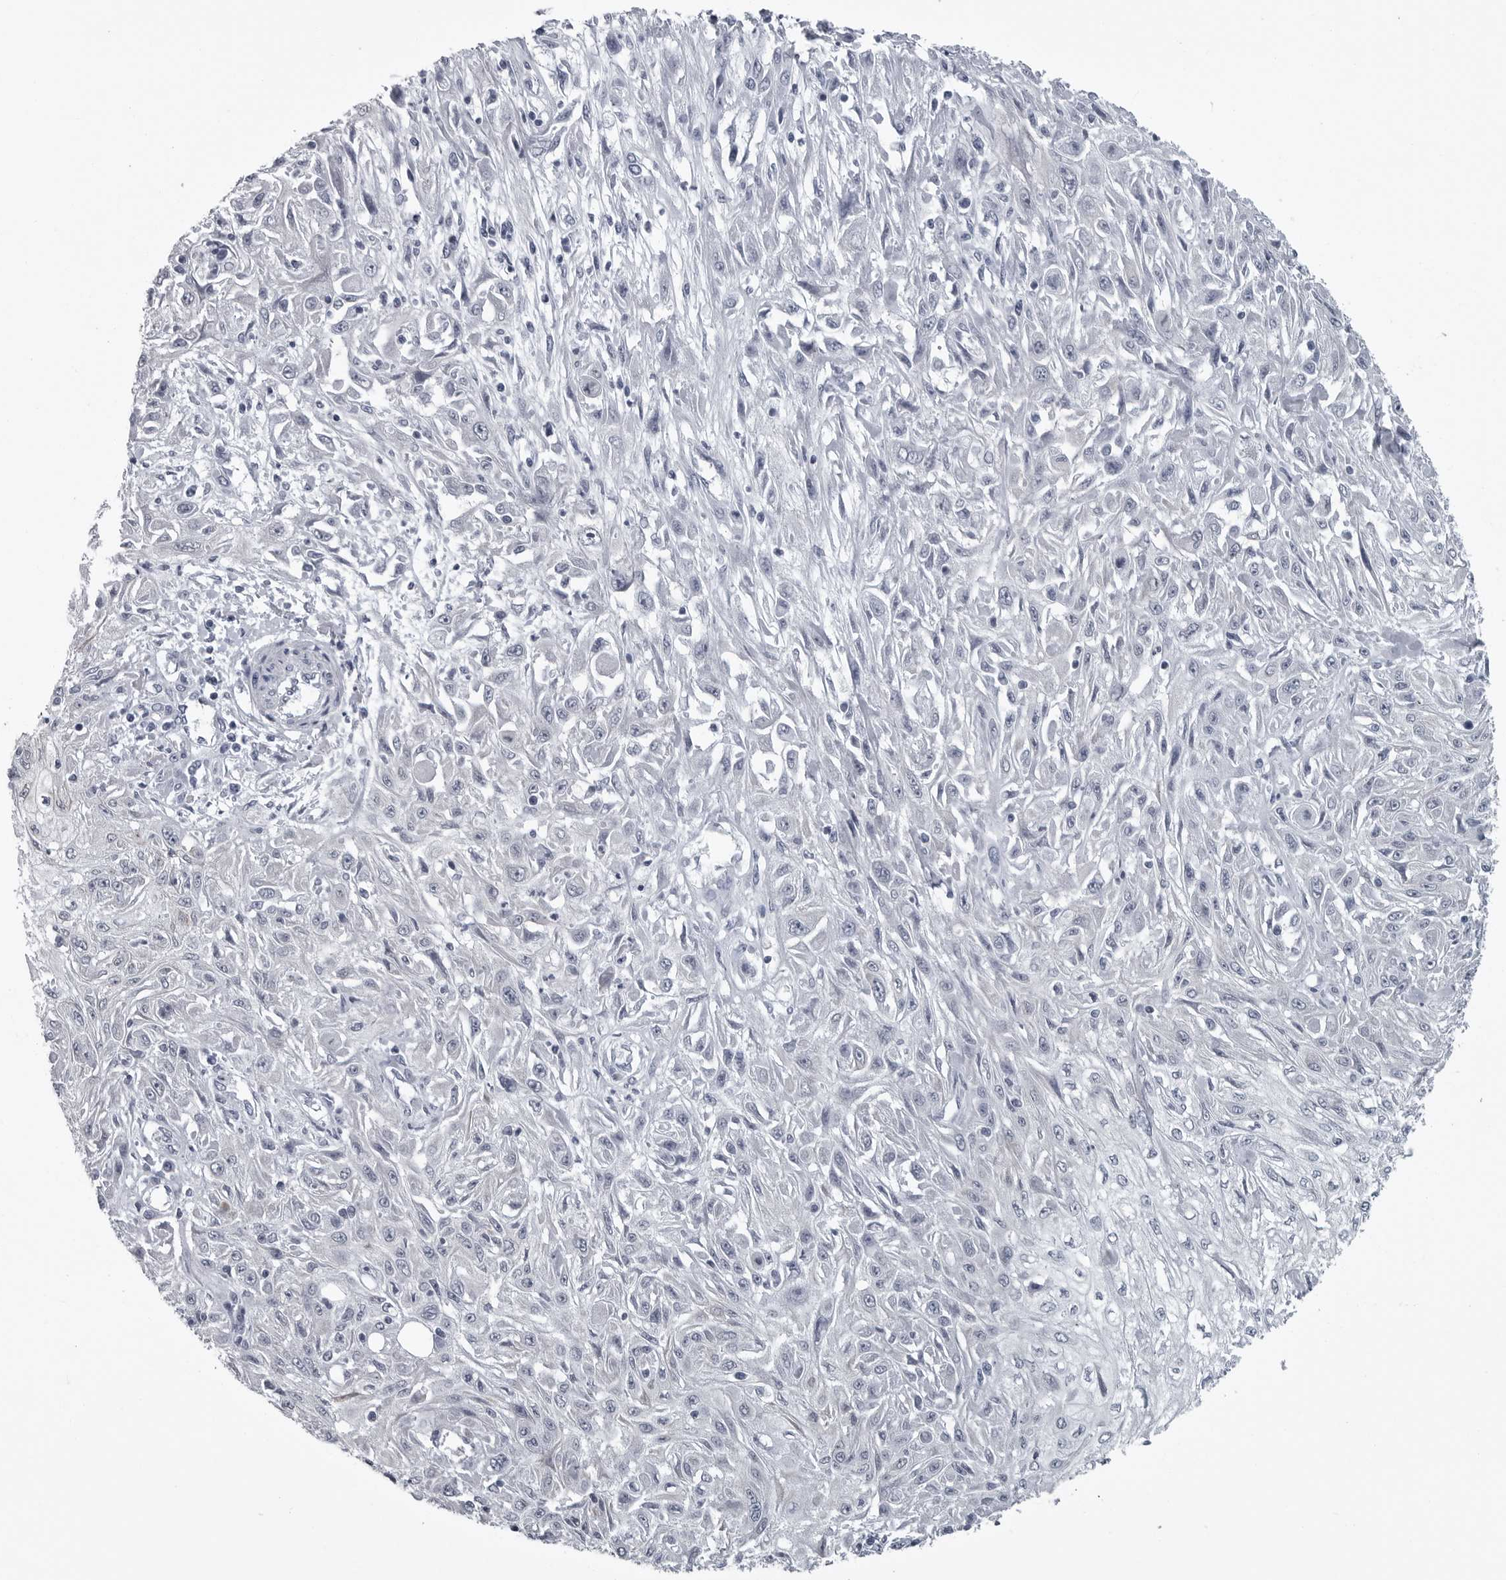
{"staining": {"intensity": "negative", "quantity": "none", "location": "none"}, "tissue": "skin cancer", "cell_type": "Tumor cells", "image_type": "cancer", "snomed": [{"axis": "morphology", "description": "Squamous cell carcinoma, NOS"}, {"axis": "morphology", "description": "Squamous cell carcinoma, metastatic, NOS"}, {"axis": "topography", "description": "Skin"}, {"axis": "topography", "description": "Lymph node"}], "caption": "Immunohistochemical staining of skin cancer (squamous cell carcinoma) demonstrates no significant positivity in tumor cells.", "gene": "MYOC", "patient": {"sex": "male", "age": 75}}